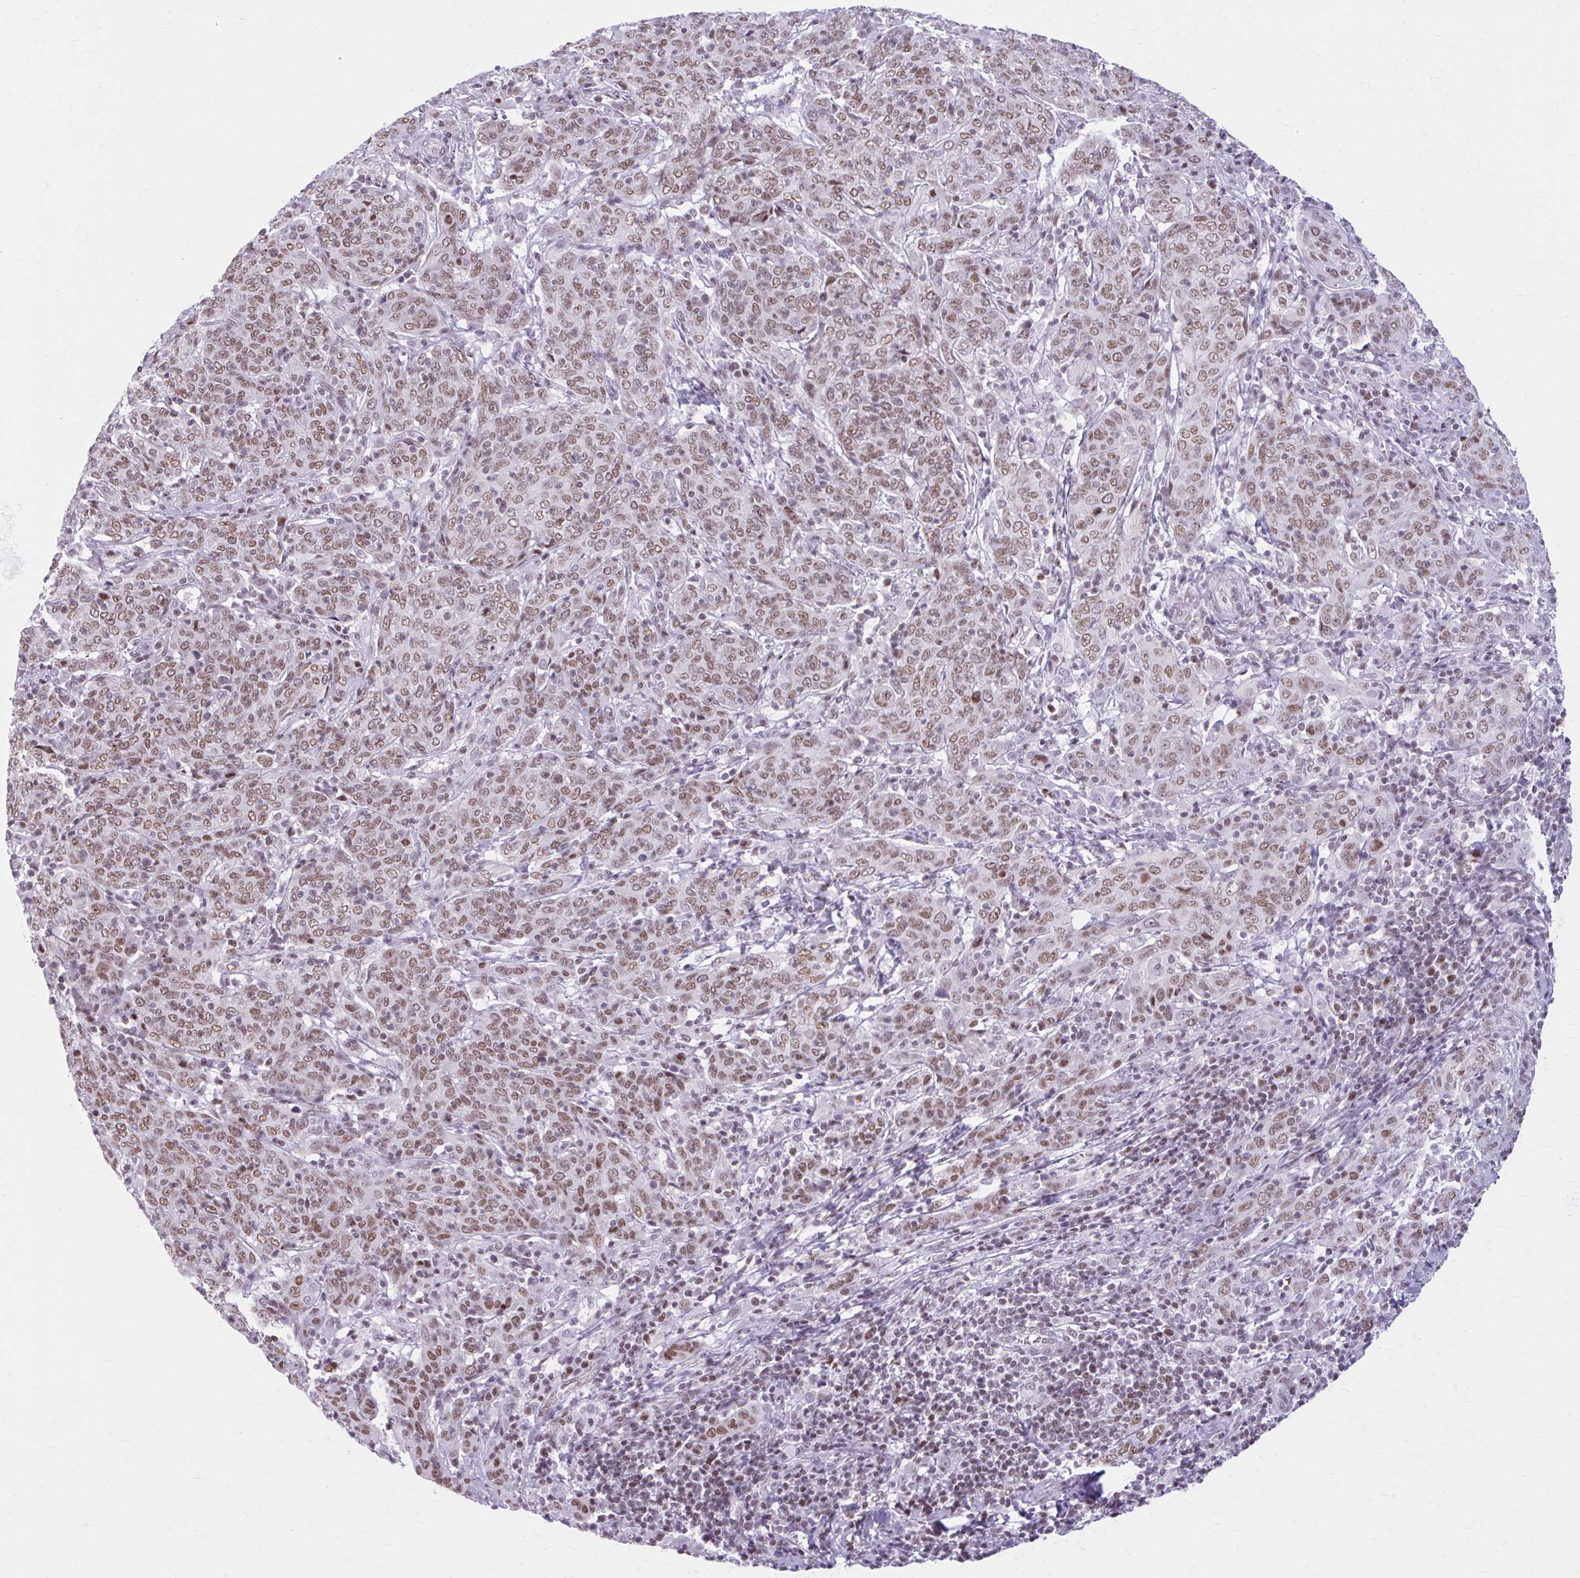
{"staining": {"intensity": "moderate", "quantity": ">75%", "location": "nuclear"}, "tissue": "cervical cancer", "cell_type": "Tumor cells", "image_type": "cancer", "snomed": [{"axis": "morphology", "description": "Squamous cell carcinoma, NOS"}, {"axis": "topography", "description": "Cervix"}], "caption": "A photomicrograph of human cervical squamous cell carcinoma stained for a protein exhibits moderate nuclear brown staining in tumor cells. Nuclei are stained in blue.", "gene": "PABIR1", "patient": {"sex": "female", "age": 67}}